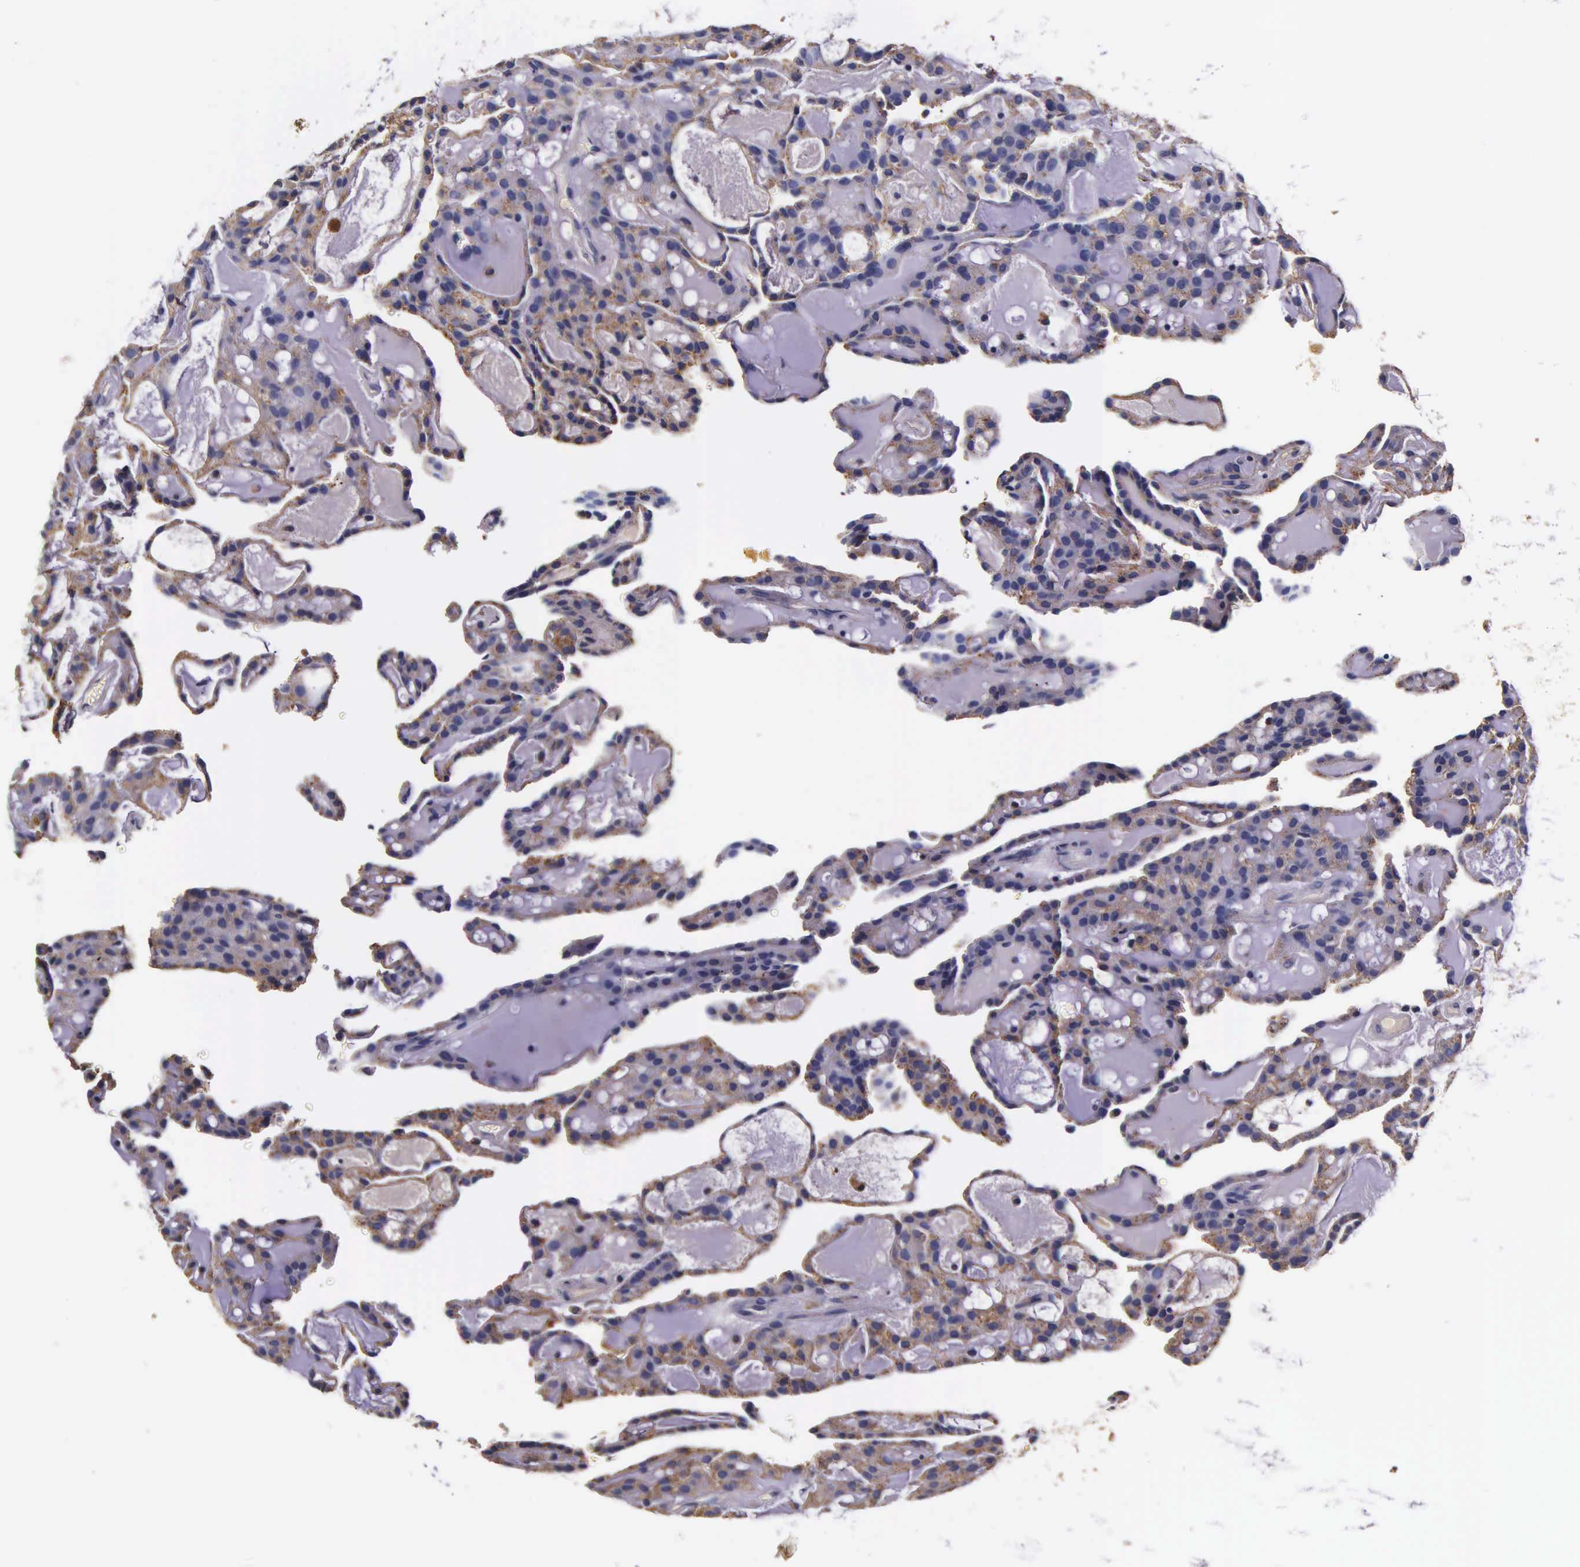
{"staining": {"intensity": "moderate", "quantity": "25%-75%", "location": "cytoplasmic/membranous"}, "tissue": "renal cancer", "cell_type": "Tumor cells", "image_type": "cancer", "snomed": [{"axis": "morphology", "description": "Adenocarcinoma, NOS"}, {"axis": "topography", "description": "Kidney"}], "caption": "Moderate cytoplasmic/membranous protein staining is appreciated in about 25%-75% of tumor cells in renal cancer. Nuclei are stained in blue.", "gene": "CTSB", "patient": {"sex": "male", "age": 63}}